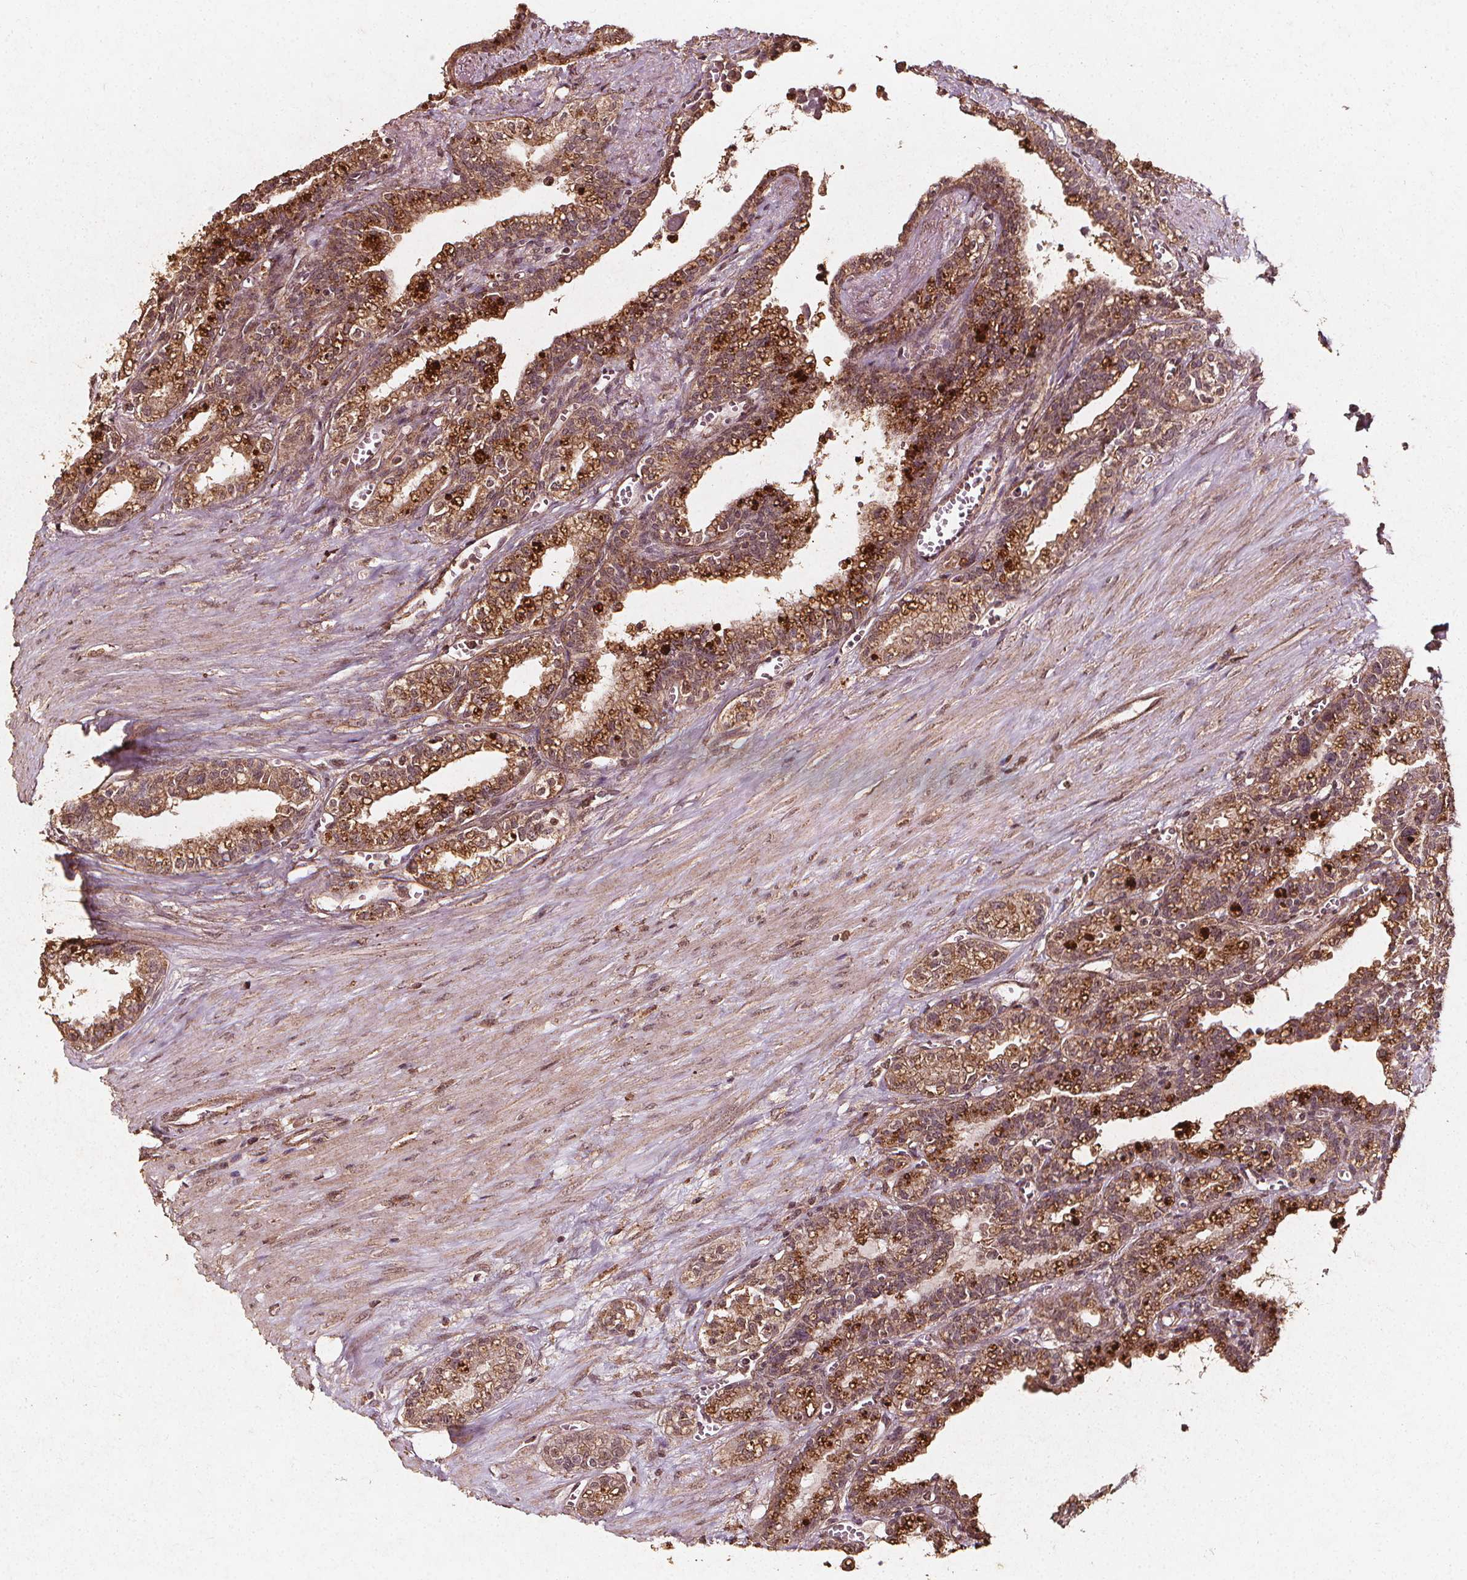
{"staining": {"intensity": "moderate", "quantity": ">75%", "location": "cytoplasmic/membranous"}, "tissue": "seminal vesicle", "cell_type": "Glandular cells", "image_type": "normal", "snomed": [{"axis": "morphology", "description": "Normal tissue, NOS"}, {"axis": "morphology", "description": "Urothelial carcinoma, NOS"}, {"axis": "topography", "description": "Urinary bladder"}, {"axis": "topography", "description": "Seminal veicle"}], "caption": "A brown stain shows moderate cytoplasmic/membranous positivity of a protein in glandular cells of normal human seminal vesicle. (Stains: DAB in brown, nuclei in blue, Microscopy: brightfield microscopy at high magnification).", "gene": "ABCA1", "patient": {"sex": "male", "age": 76}}